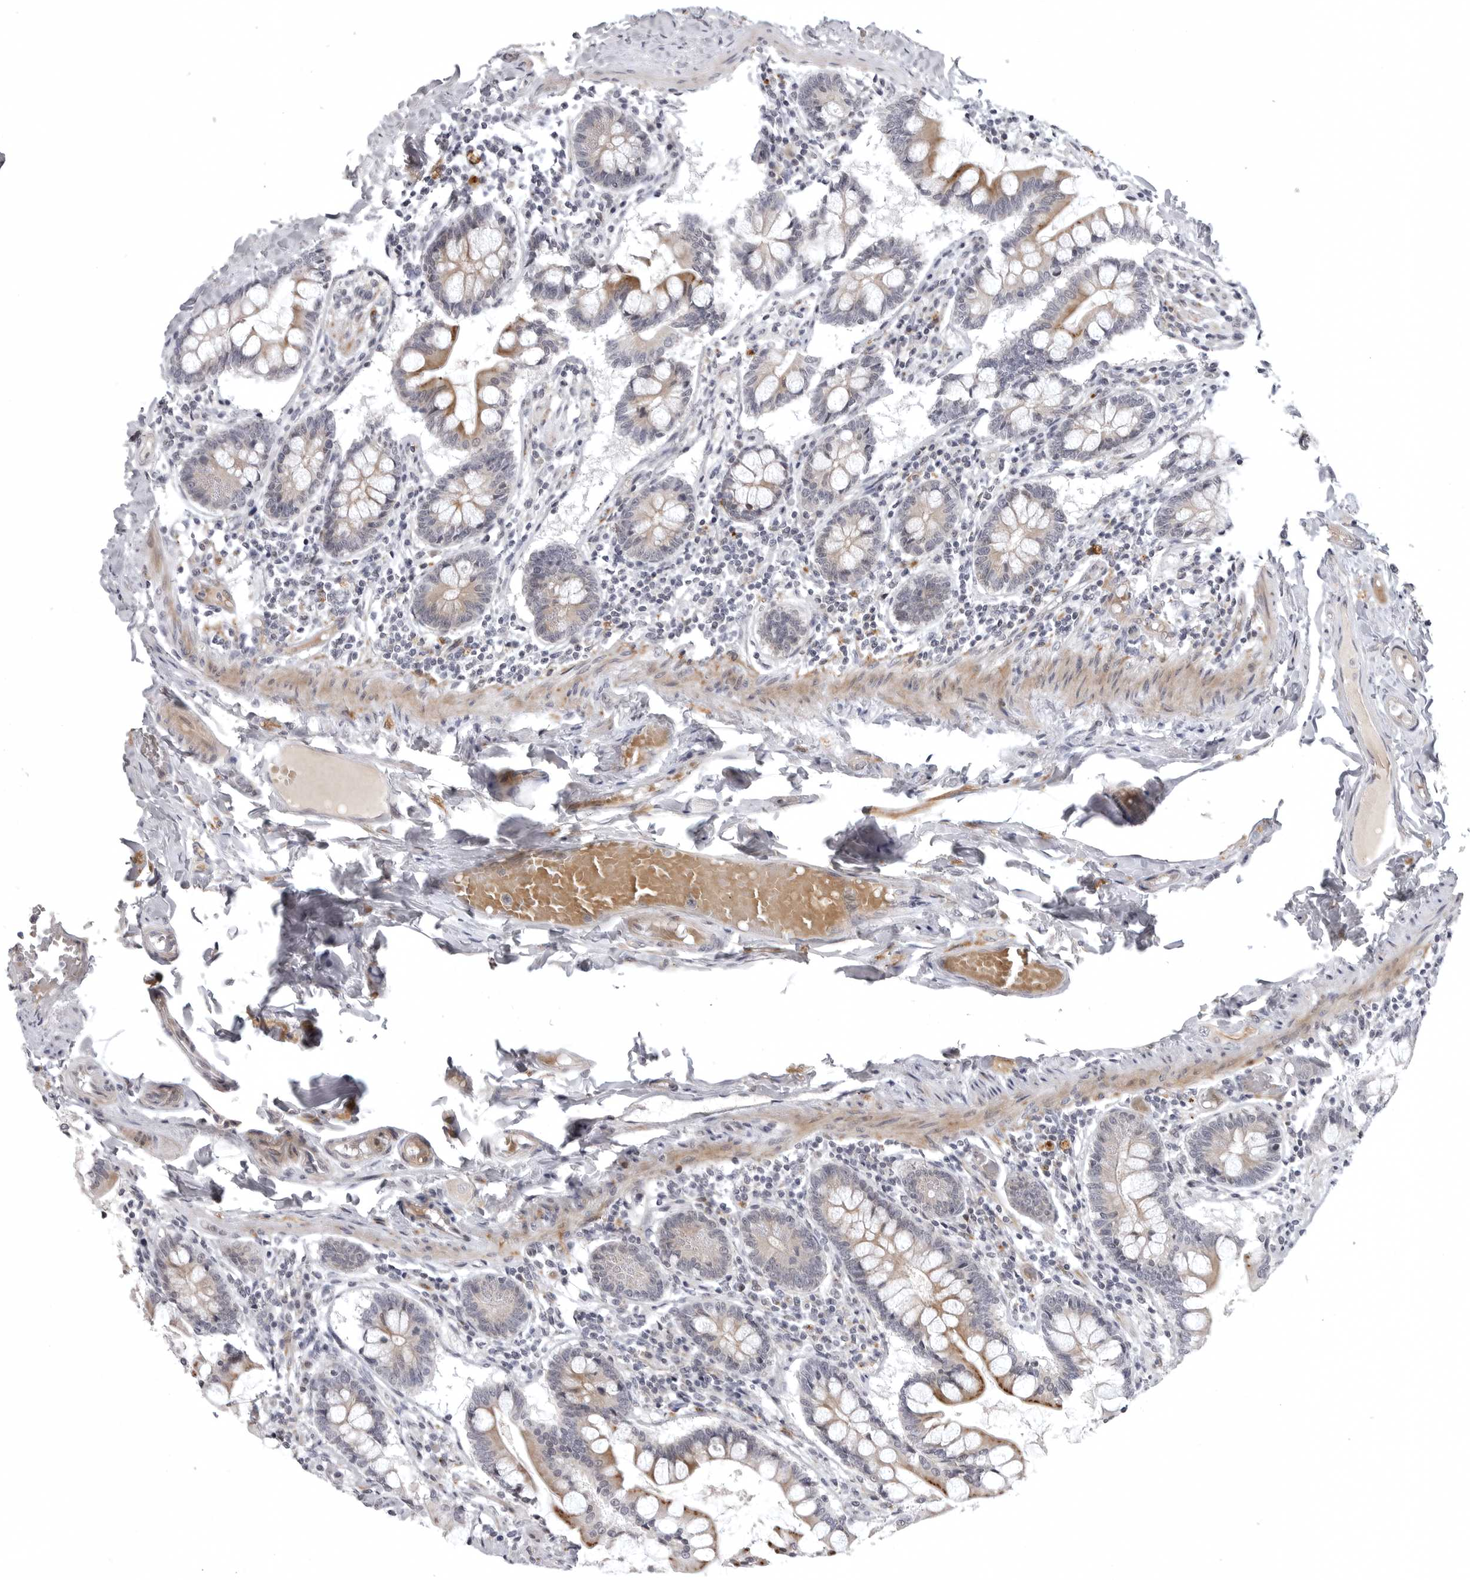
{"staining": {"intensity": "strong", "quantity": ">75%", "location": "cytoplasmic/membranous"}, "tissue": "small intestine", "cell_type": "Glandular cells", "image_type": "normal", "snomed": [{"axis": "morphology", "description": "Normal tissue, NOS"}, {"axis": "topography", "description": "Small intestine"}], "caption": "Glandular cells display strong cytoplasmic/membranous expression in about >75% of cells in normal small intestine.", "gene": "CD300LD", "patient": {"sex": "male", "age": 41}}